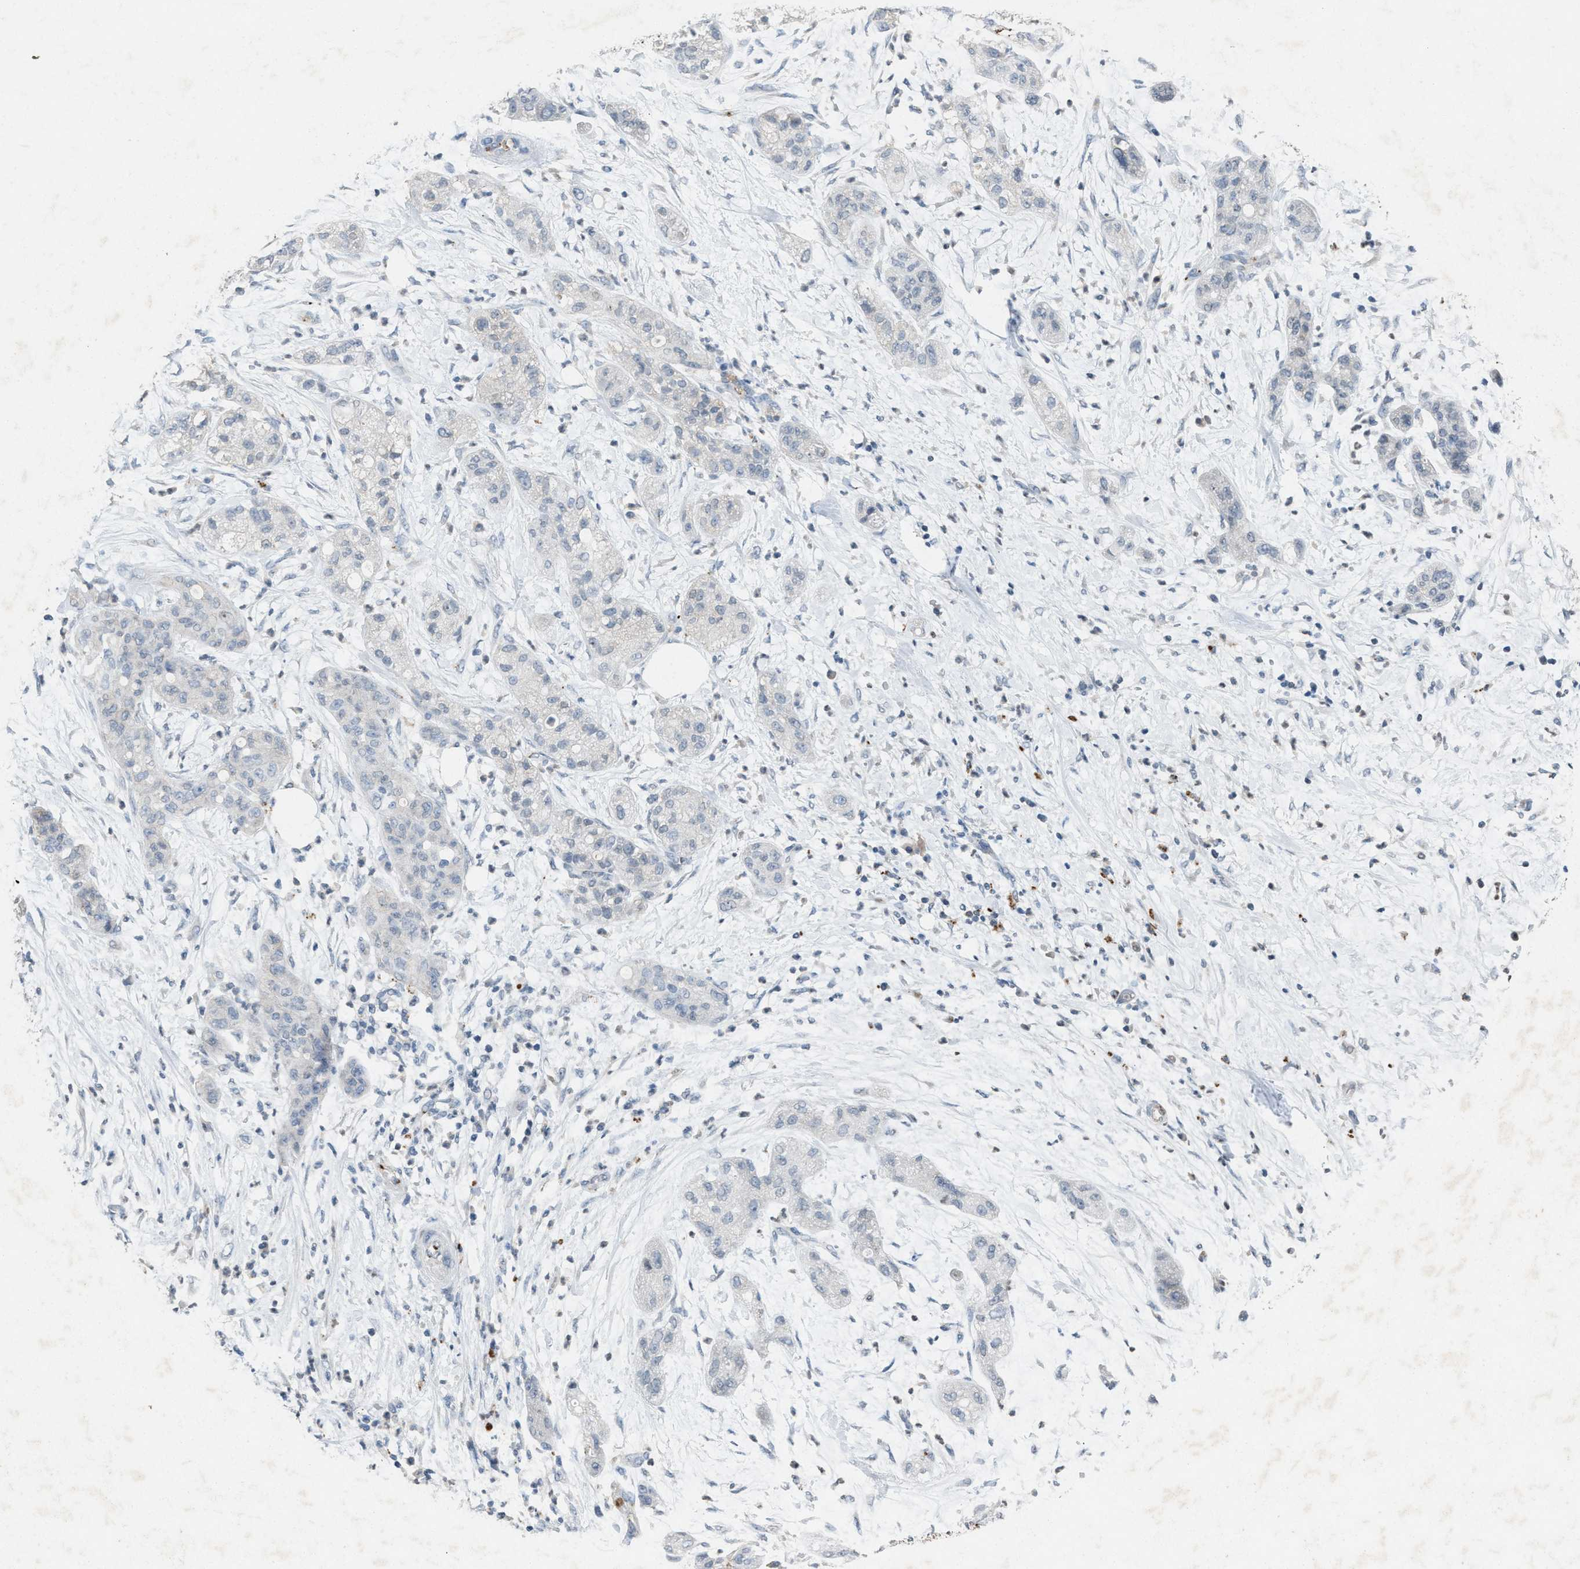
{"staining": {"intensity": "negative", "quantity": "none", "location": "none"}, "tissue": "pancreatic cancer", "cell_type": "Tumor cells", "image_type": "cancer", "snomed": [{"axis": "morphology", "description": "Adenocarcinoma, NOS"}, {"axis": "topography", "description": "Pancreas"}], "caption": "A photomicrograph of human pancreatic adenocarcinoma is negative for staining in tumor cells.", "gene": "SLC5A5", "patient": {"sex": "female", "age": 78}}